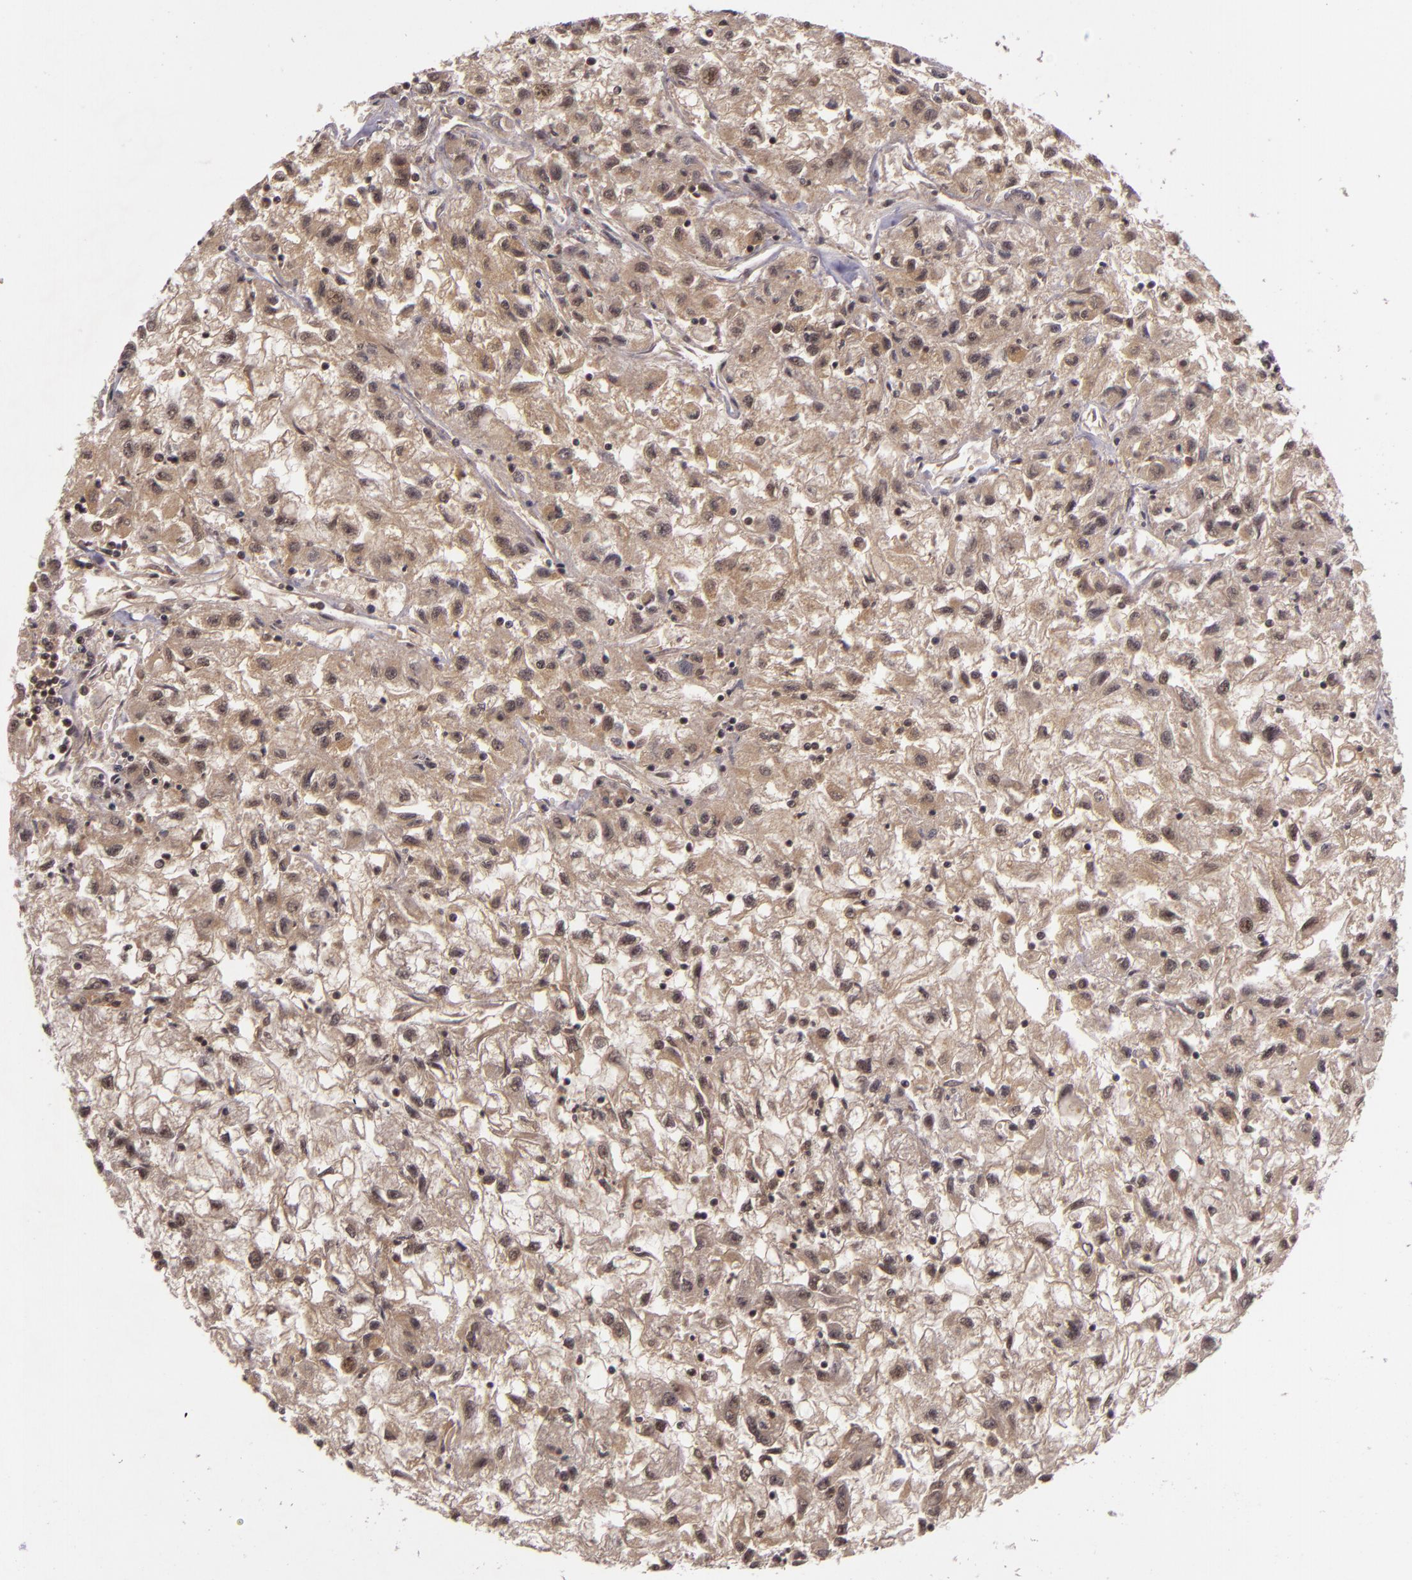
{"staining": {"intensity": "weak", "quantity": "25%-75%", "location": "cytoplasmic/membranous,nuclear"}, "tissue": "renal cancer", "cell_type": "Tumor cells", "image_type": "cancer", "snomed": [{"axis": "morphology", "description": "Adenocarcinoma, NOS"}, {"axis": "topography", "description": "Kidney"}], "caption": "Immunohistochemical staining of renal cancer exhibits weak cytoplasmic/membranous and nuclear protein expression in about 25%-75% of tumor cells. The staining was performed using DAB (3,3'-diaminobenzidine), with brown indicating positive protein expression. Nuclei are stained blue with hematoxylin.", "gene": "TXNRD2", "patient": {"sex": "male", "age": 59}}